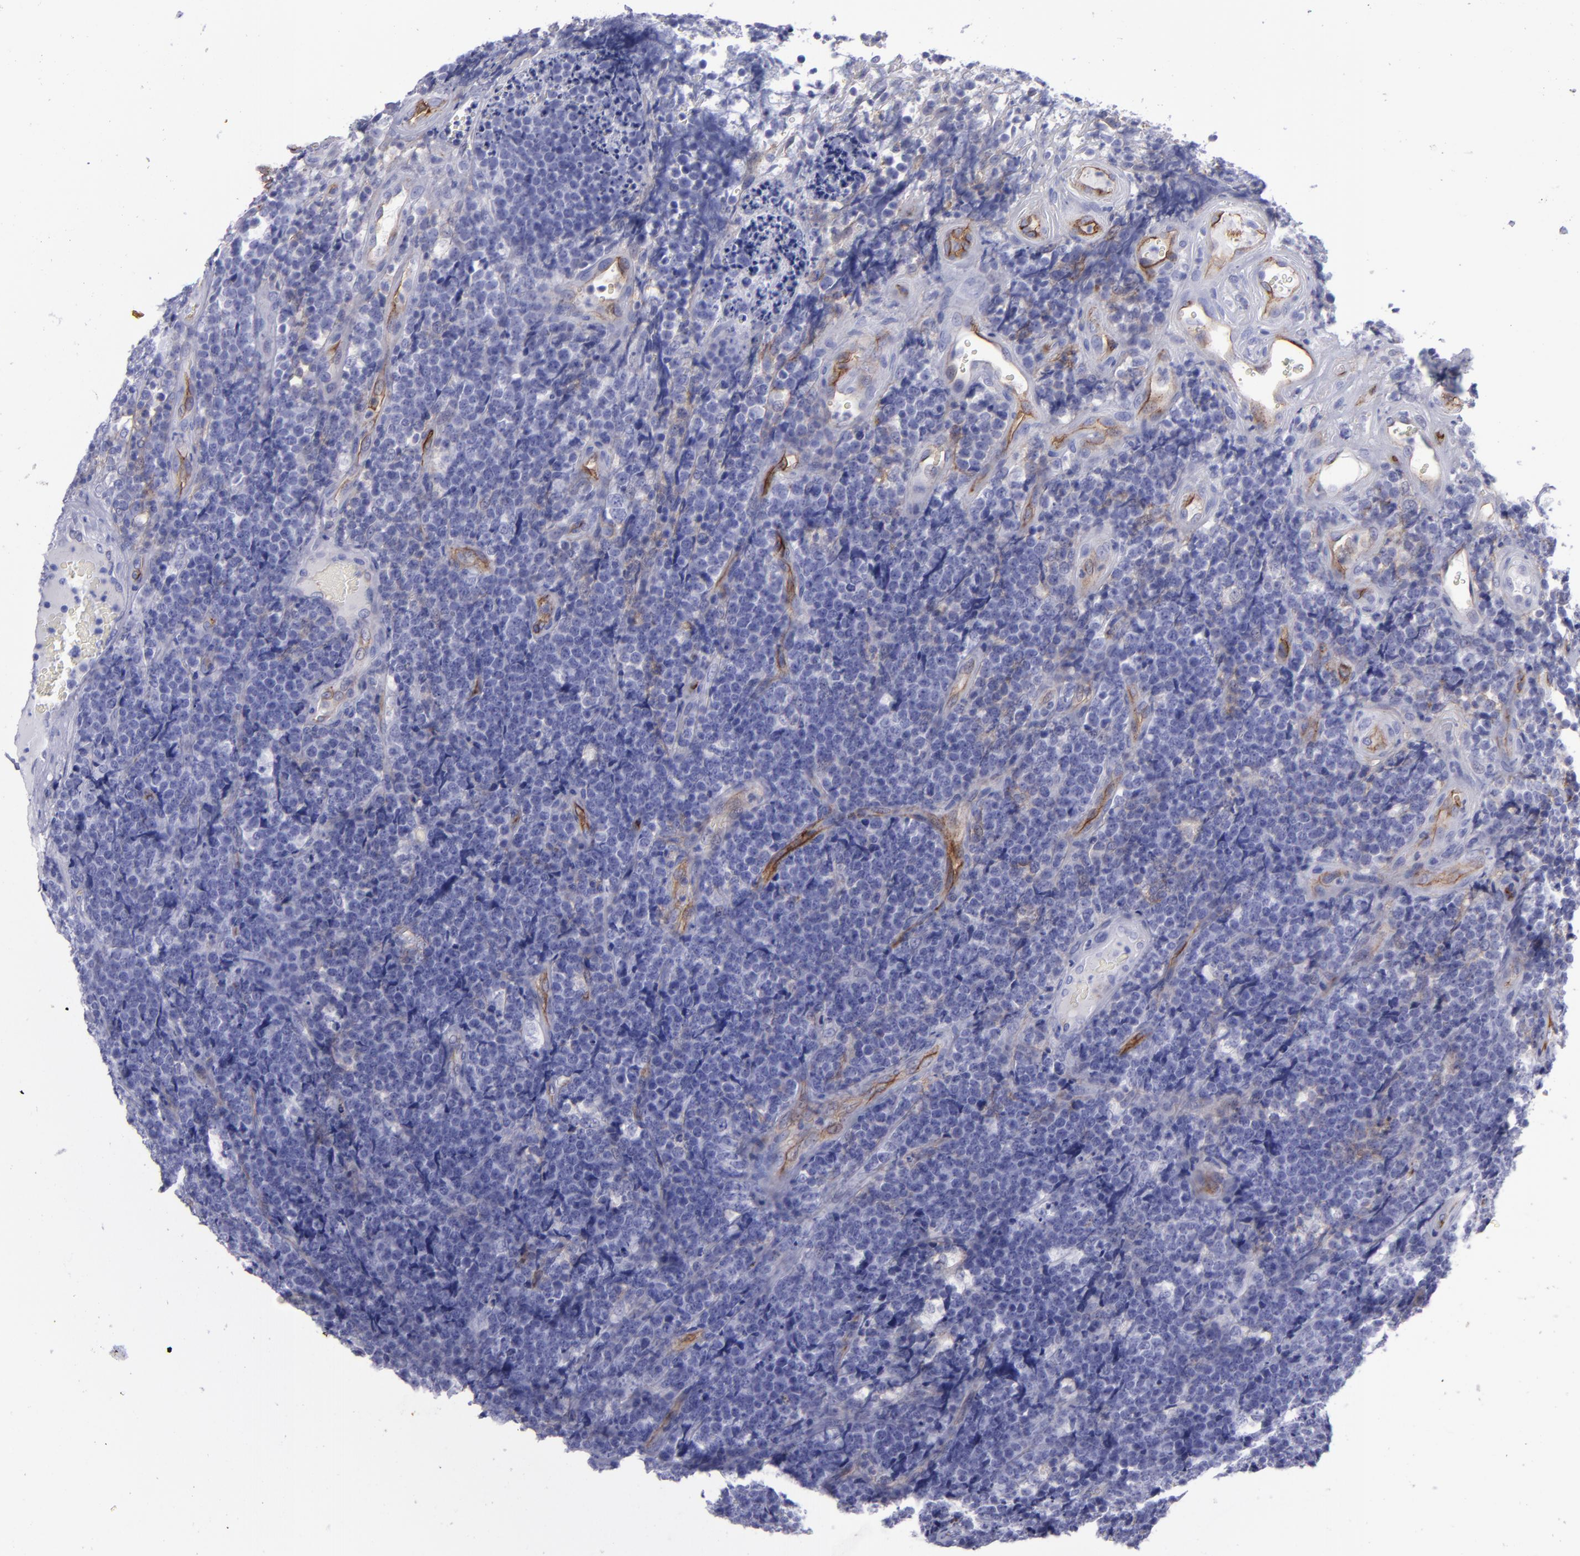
{"staining": {"intensity": "moderate", "quantity": "<25%", "location": "cytoplasmic/membranous"}, "tissue": "lymphoma", "cell_type": "Tumor cells", "image_type": "cancer", "snomed": [{"axis": "morphology", "description": "Malignant lymphoma, non-Hodgkin's type, High grade"}, {"axis": "topography", "description": "Small intestine"}, {"axis": "topography", "description": "Colon"}], "caption": "Immunohistochemistry image of neoplastic tissue: lymphoma stained using IHC shows low levels of moderate protein expression localized specifically in the cytoplasmic/membranous of tumor cells, appearing as a cytoplasmic/membranous brown color.", "gene": "ACE", "patient": {"sex": "male", "age": 8}}